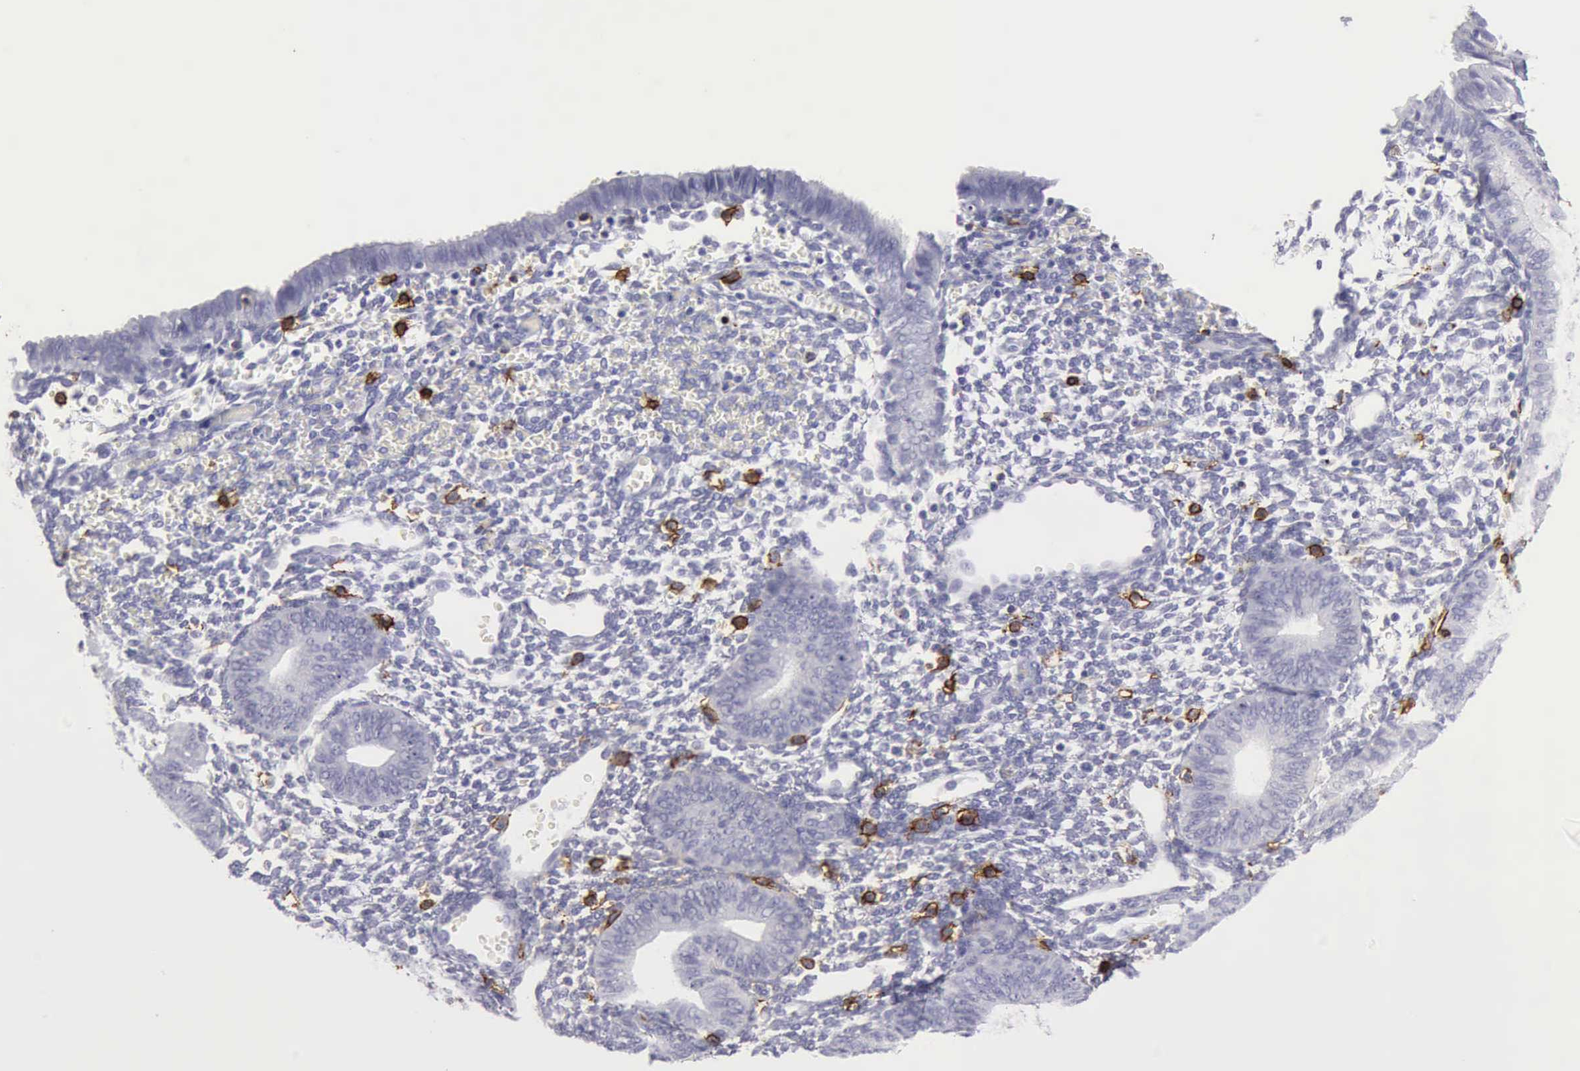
{"staining": {"intensity": "negative", "quantity": "none", "location": "none"}, "tissue": "endometrium", "cell_type": "Cells in endometrial stroma", "image_type": "normal", "snomed": [{"axis": "morphology", "description": "Normal tissue, NOS"}, {"axis": "topography", "description": "Endometrium"}], "caption": "Cells in endometrial stroma show no significant positivity in benign endometrium. (Stains: DAB (3,3'-diaminobenzidine) immunohistochemistry (IHC) with hematoxylin counter stain, Microscopy: brightfield microscopy at high magnification).", "gene": "NCAM1", "patient": {"sex": "female", "age": 61}}